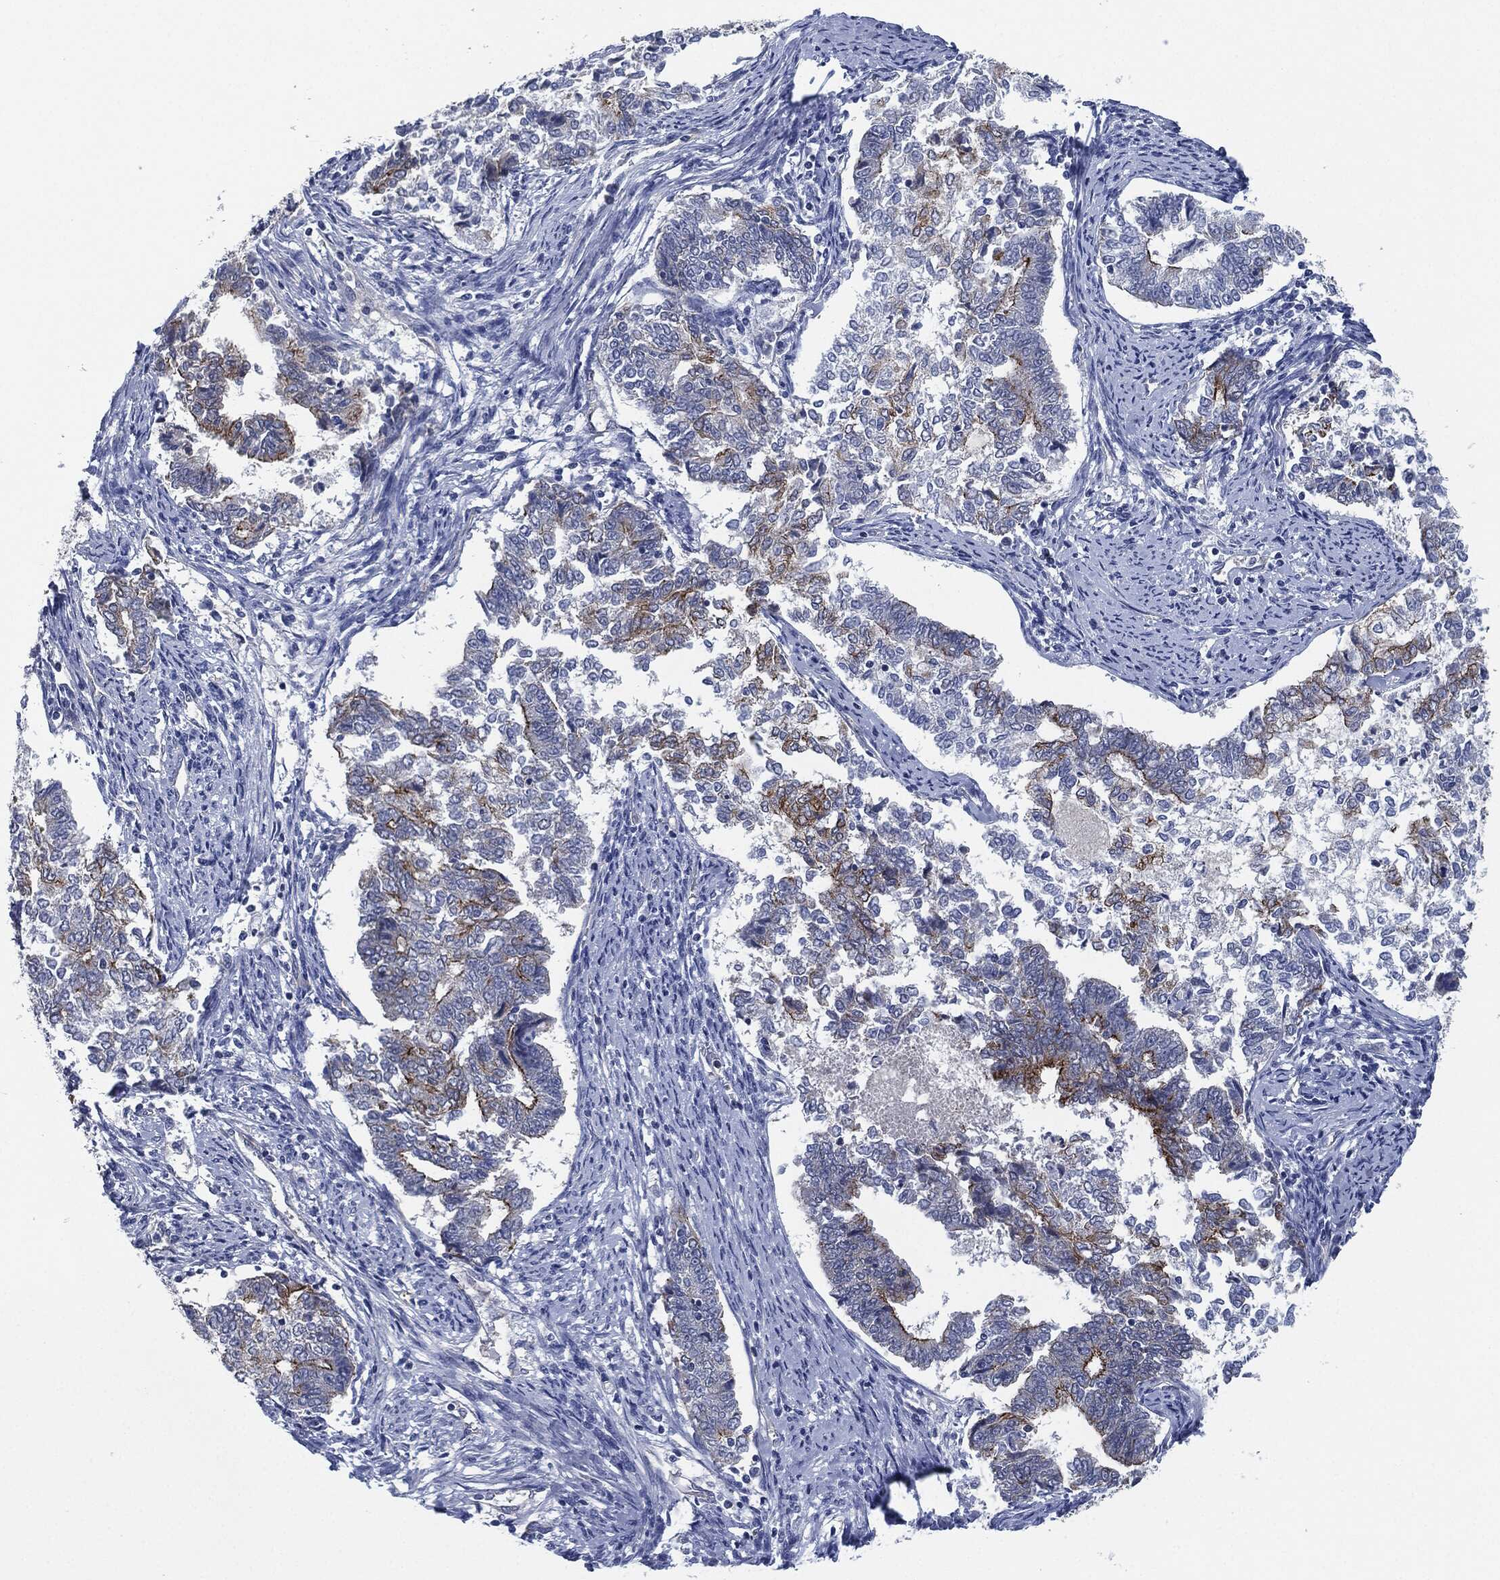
{"staining": {"intensity": "moderate", "quantity": "<25%", "location": "cytoplasmic/membranous"}, "tissue": "endometrial cancer", "cell_type": "Tumor cells", "image_type": "cancer", "snomed": [{"axis": "morphology", "description": "Adenocarcinoma, NOS"}, {"axis": "topography", "description": "Endometrium"}], "caption": "Tumor cells demonstrate low levels of moderate cytoplasmic/membranous expression in approximately <25% of cells in adenocarcinoma (endometrial).", "gene": "SHROOM2", "patient": {"sex": "female", "age": 65}}